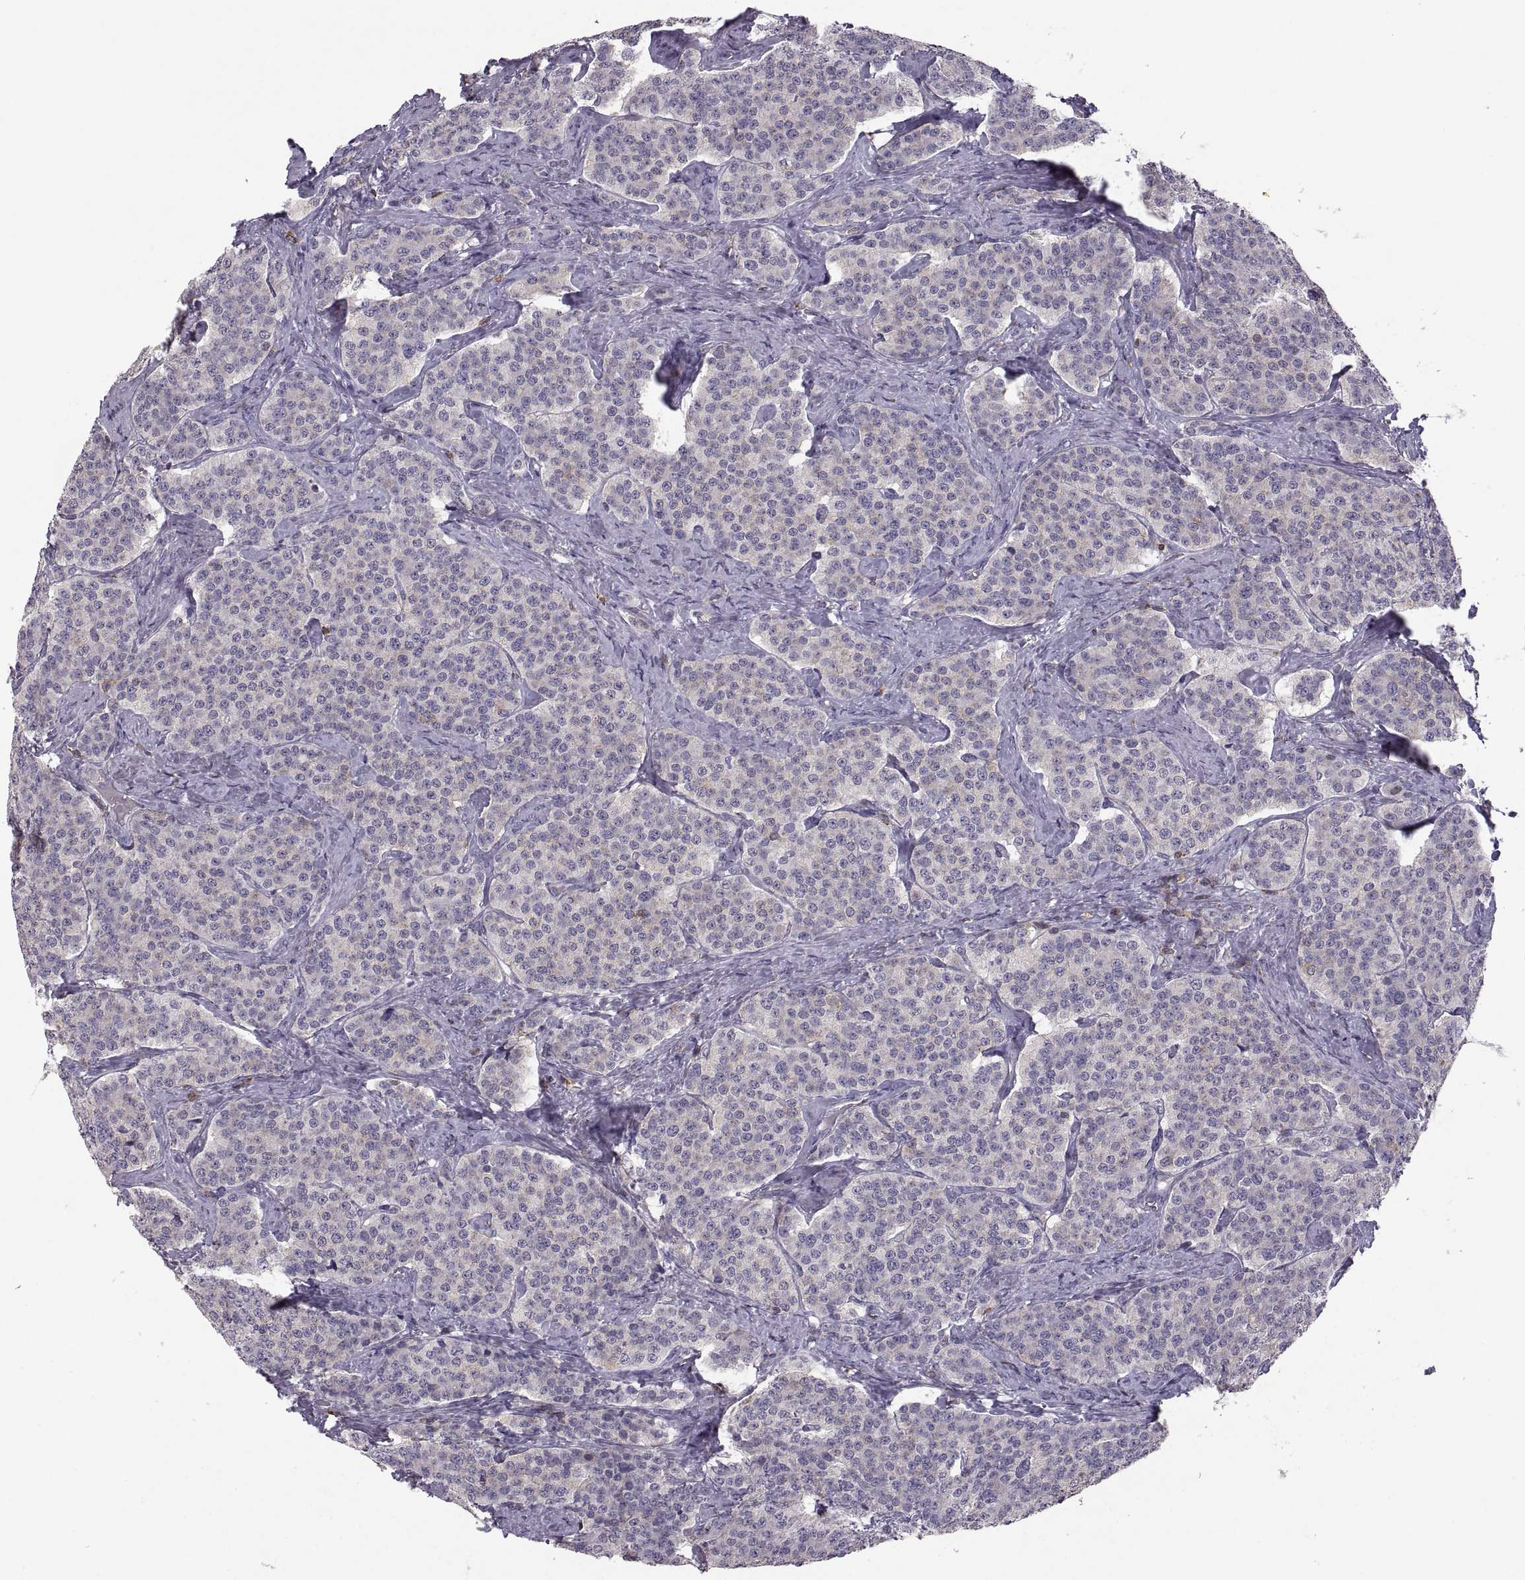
{"staining": {"intensity": "negative", "quantity": "none", "location": "none"}, "tissue": "carcinoid", "cell_type": "Tumor cells", "image_type": "cancer", "snomed": [{"axis": "morphology", "description": "Carcinoid, malignant, NOS"}, {"axis": "topography", "description": "Small intestine"}], "caption": "Image shows no protein positivity in tumor cells of carcinoid tissue.", "gene": "EZR", "patient": {"sex": "female", "age": 58}}